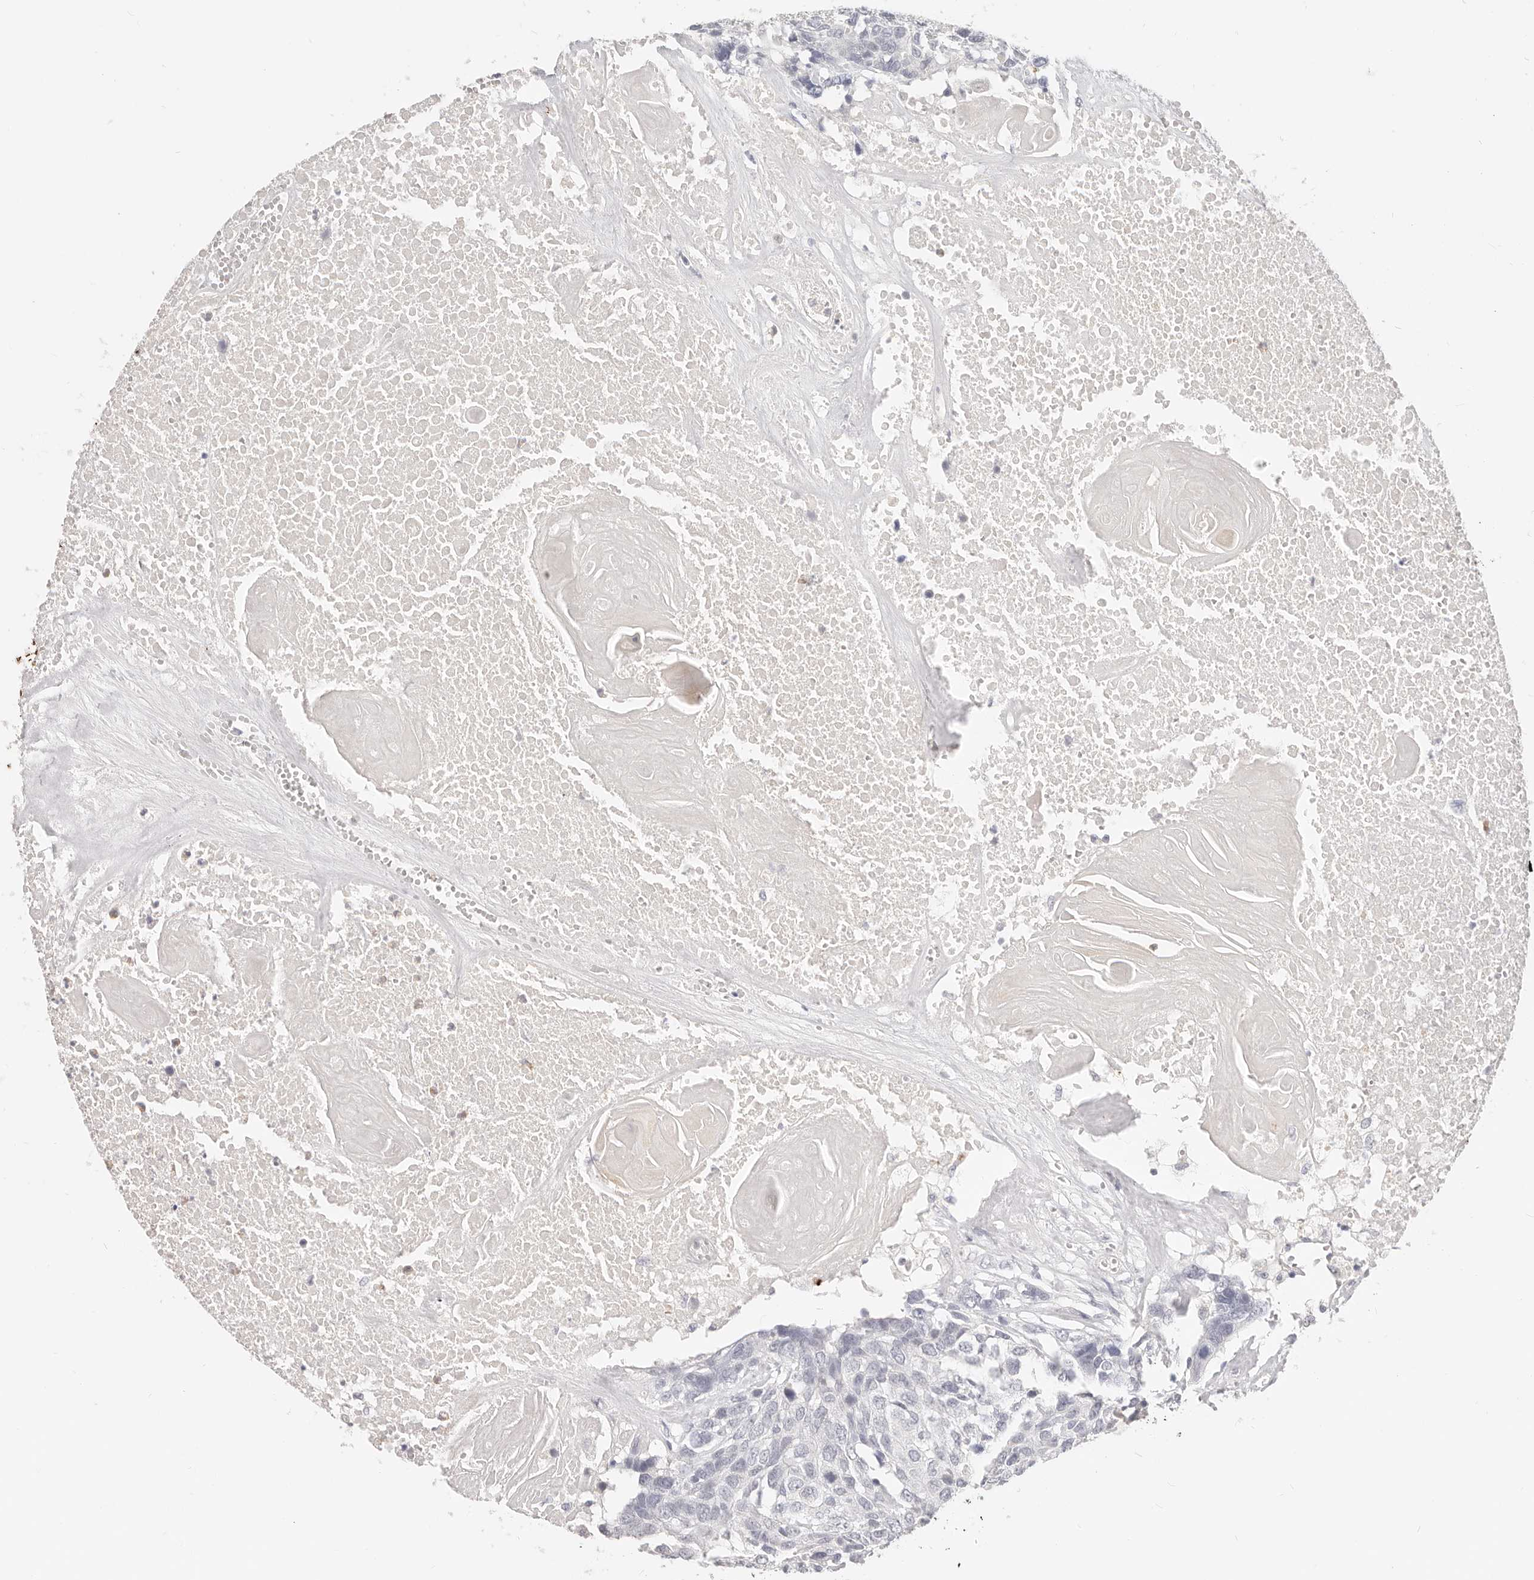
{"staining": {"intensity": "negative", "quantity": "none", "location": "none"}, "tissue": "head and neck cancer", "cell_type": "Tumor cells", "image_type": "cancer", "snomed": [{"axis": "morphology", "description": "Squamous cell carcinoma, NOS"}, {"axis": "topography", "description": "Head-Neck"}], "caption": "Human head and neck cancer (squamous cell carcinoma) stained for a protein using IHC displays no expression in tumor cells.", "gene": "ASCL1", "patient": {"sex": "male", "age": 66}}